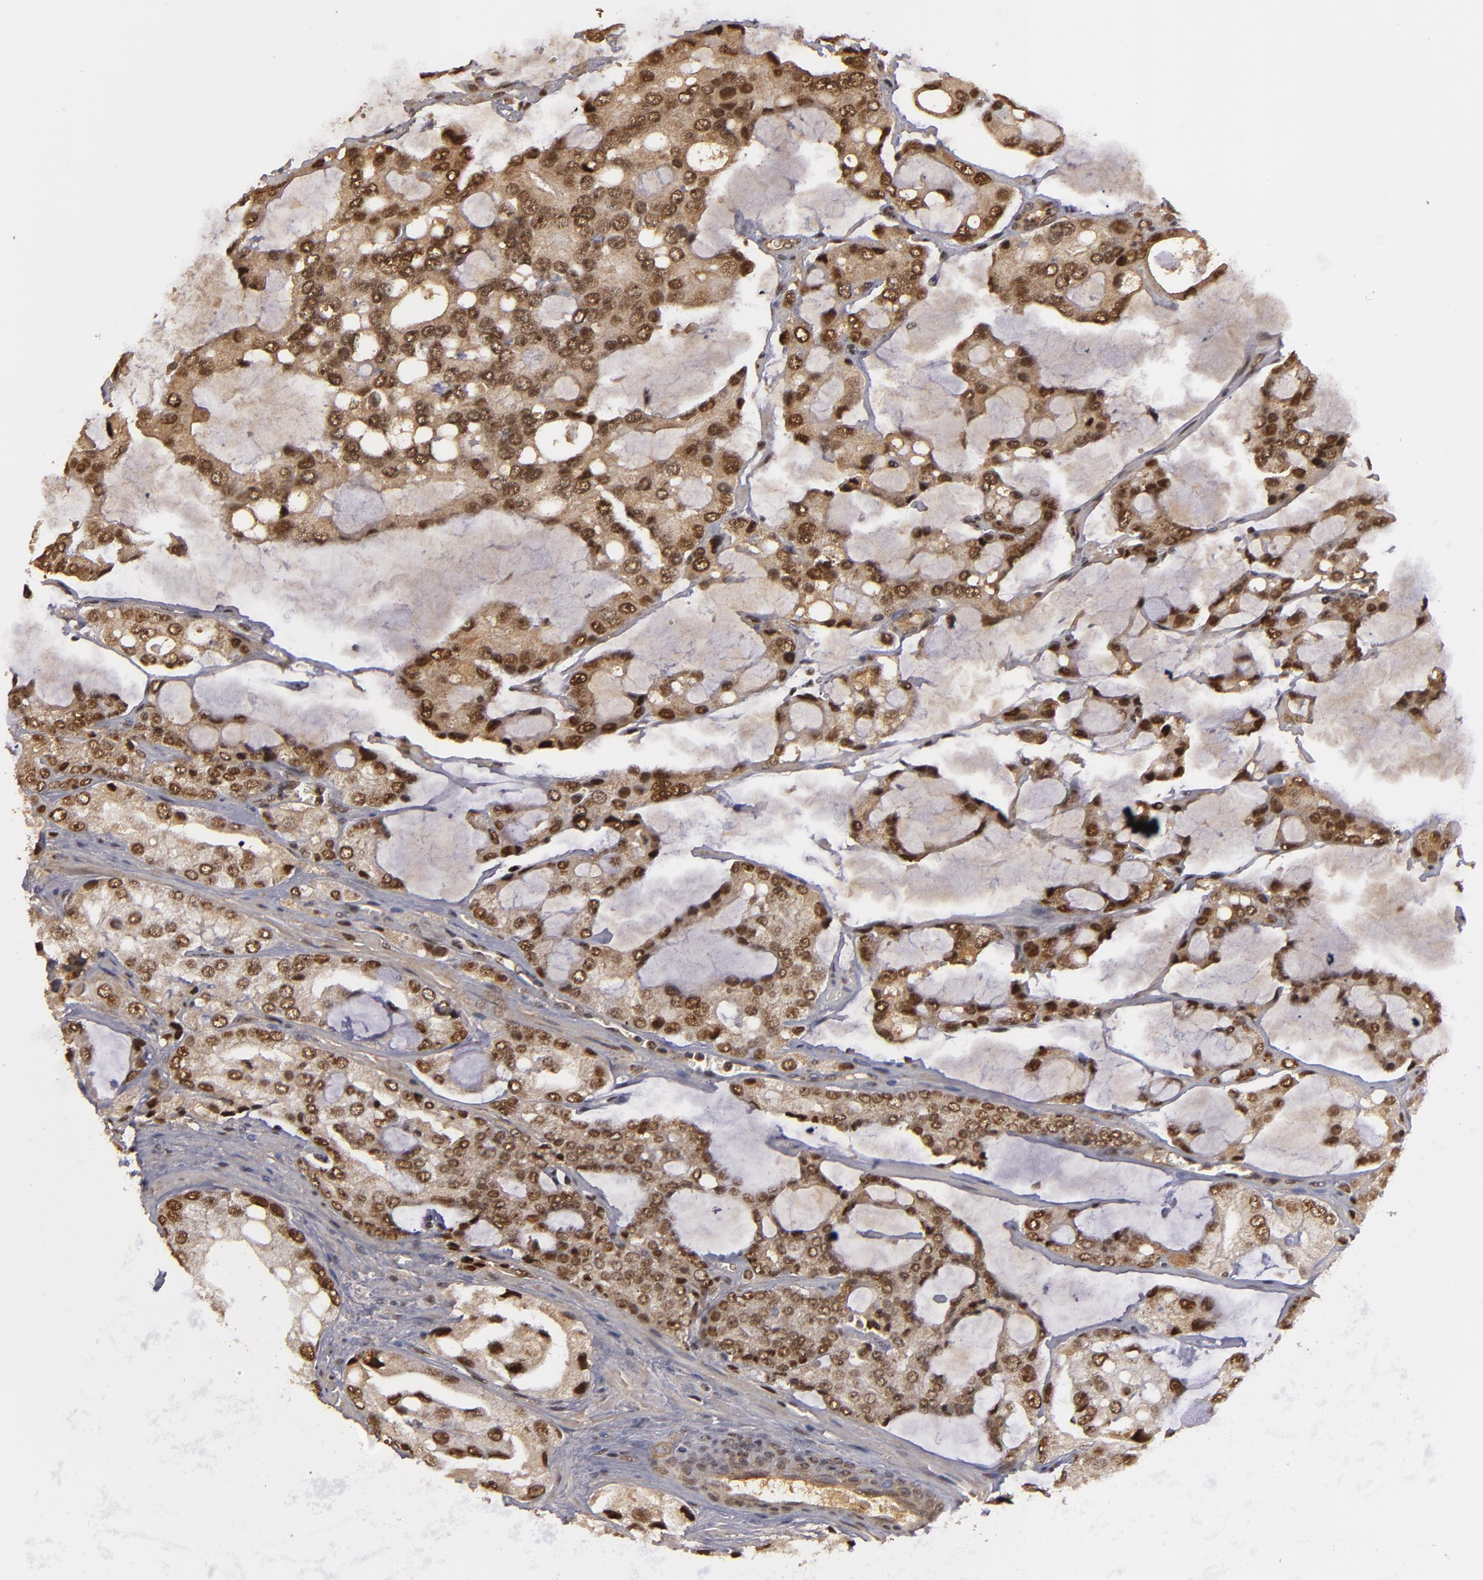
{"staining": {"intensity": "moderate", "quantity": ">75%", "location": "nuclear"}, "tissue": "prostate cancer", "cell_type": "Tumor cells", "image_type": "cancer", "snomed": [{"axis": "morphology", "description": "Adenocarcinoma, High grade"}, {"axis": "topography", "description": "Prostate"}], "caption": "The micrograph demonstrates staining of prostate high-grade adenocarcinoma, revealing moderate nuclear protein expression (brown color) within tumor cells.", "gene": "ZNF234", "patient": {"sex": "male", "age": 67}}